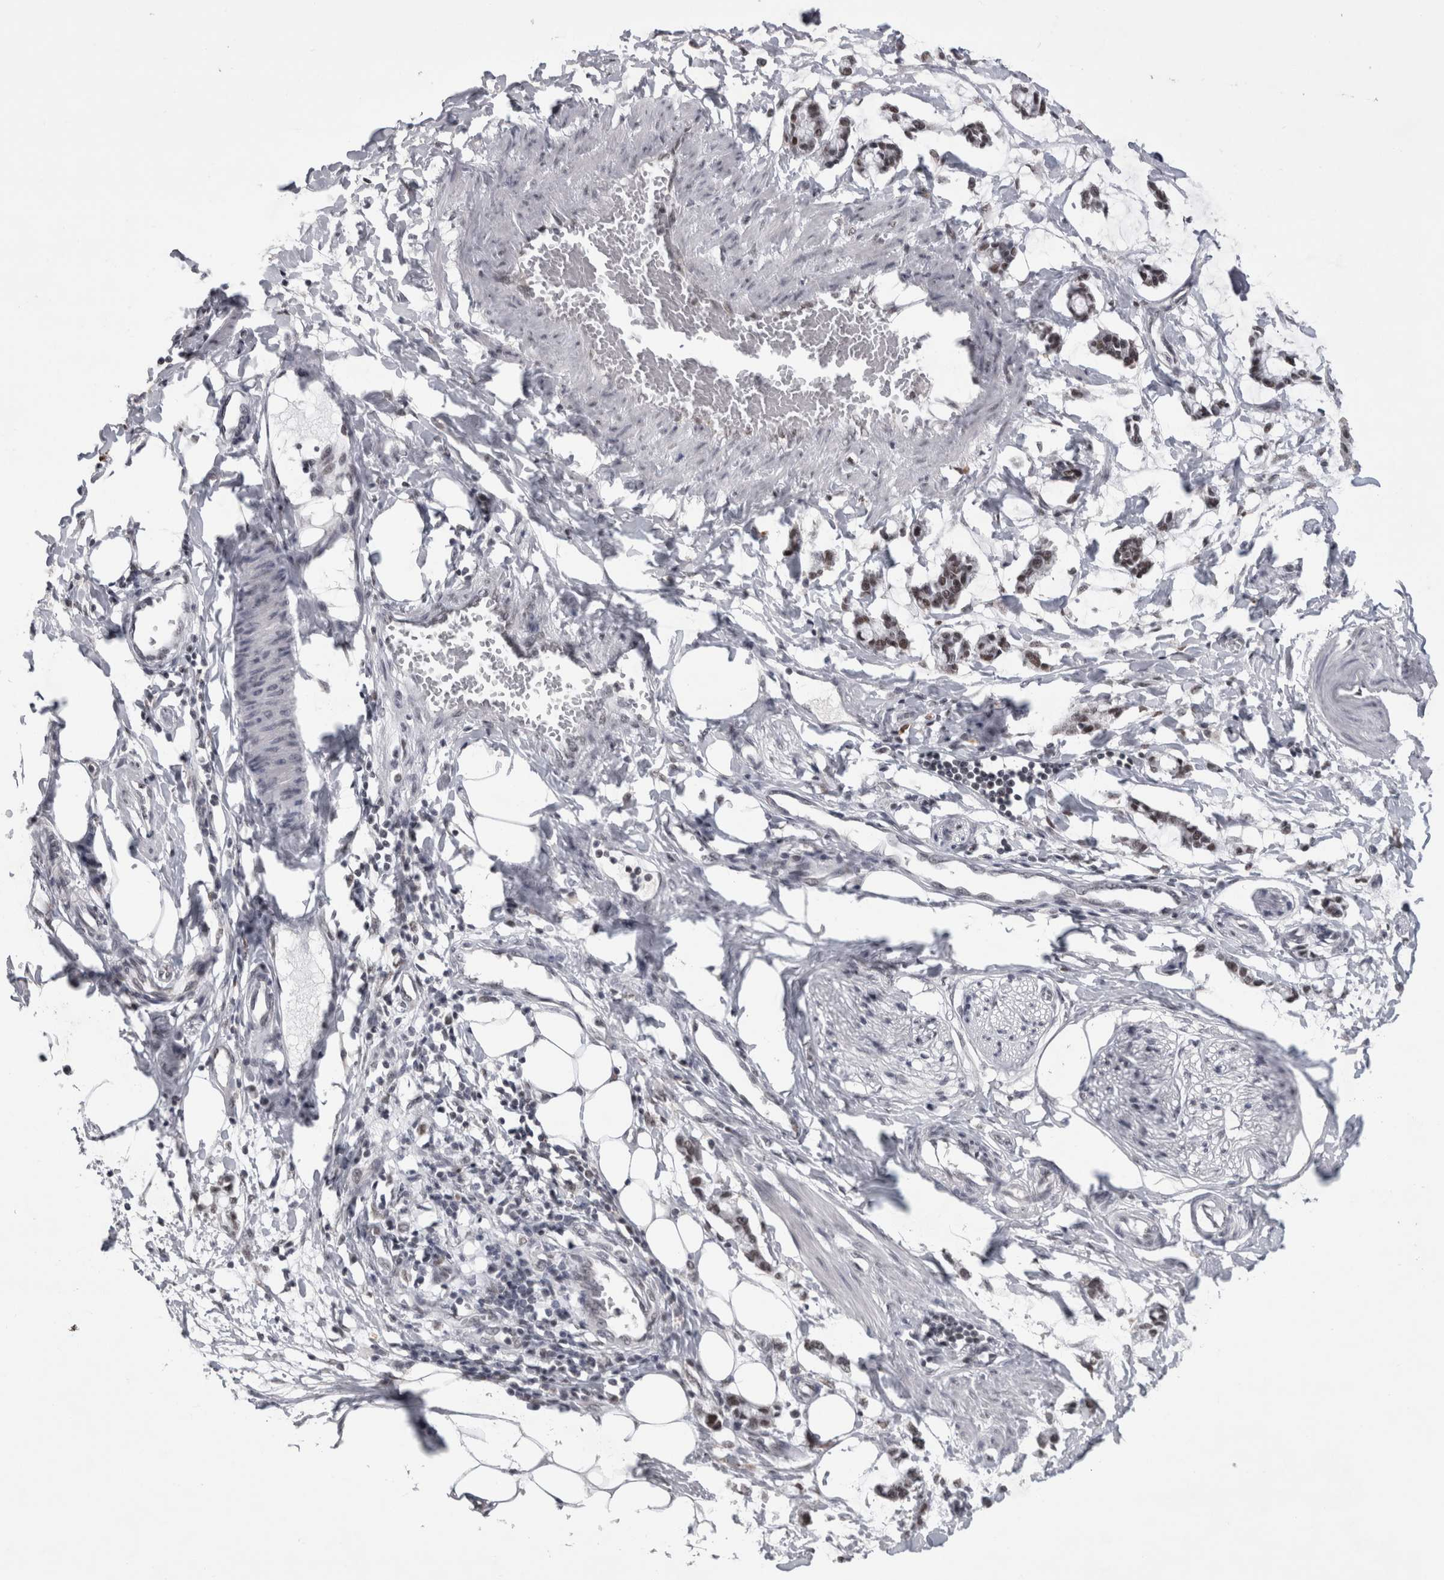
{"staining": {"intensity": "negative", "quantity": "none", "location": "none"}, "tissue": "adipose tissue", "cell_type": "Adipocytes", "image_type": "normal", "snomed": [{"axis": "morphology", "description": "Normal tissue, NOS"}, {"axis": "morphology", "description": "Adenocarcinoma, NOS"}, {"axis": "topography", "description": "Colon"}, {"axis": "topography", "description": "Peripheral nerve tissue"}], "caption": "Immunohistochemistry of benign adipose tissue exhibits no staining in adipocytes. Nuclei are stained in blue.", "gene": "PSMB2", "patient": {"sex": "male", "age": 14}}